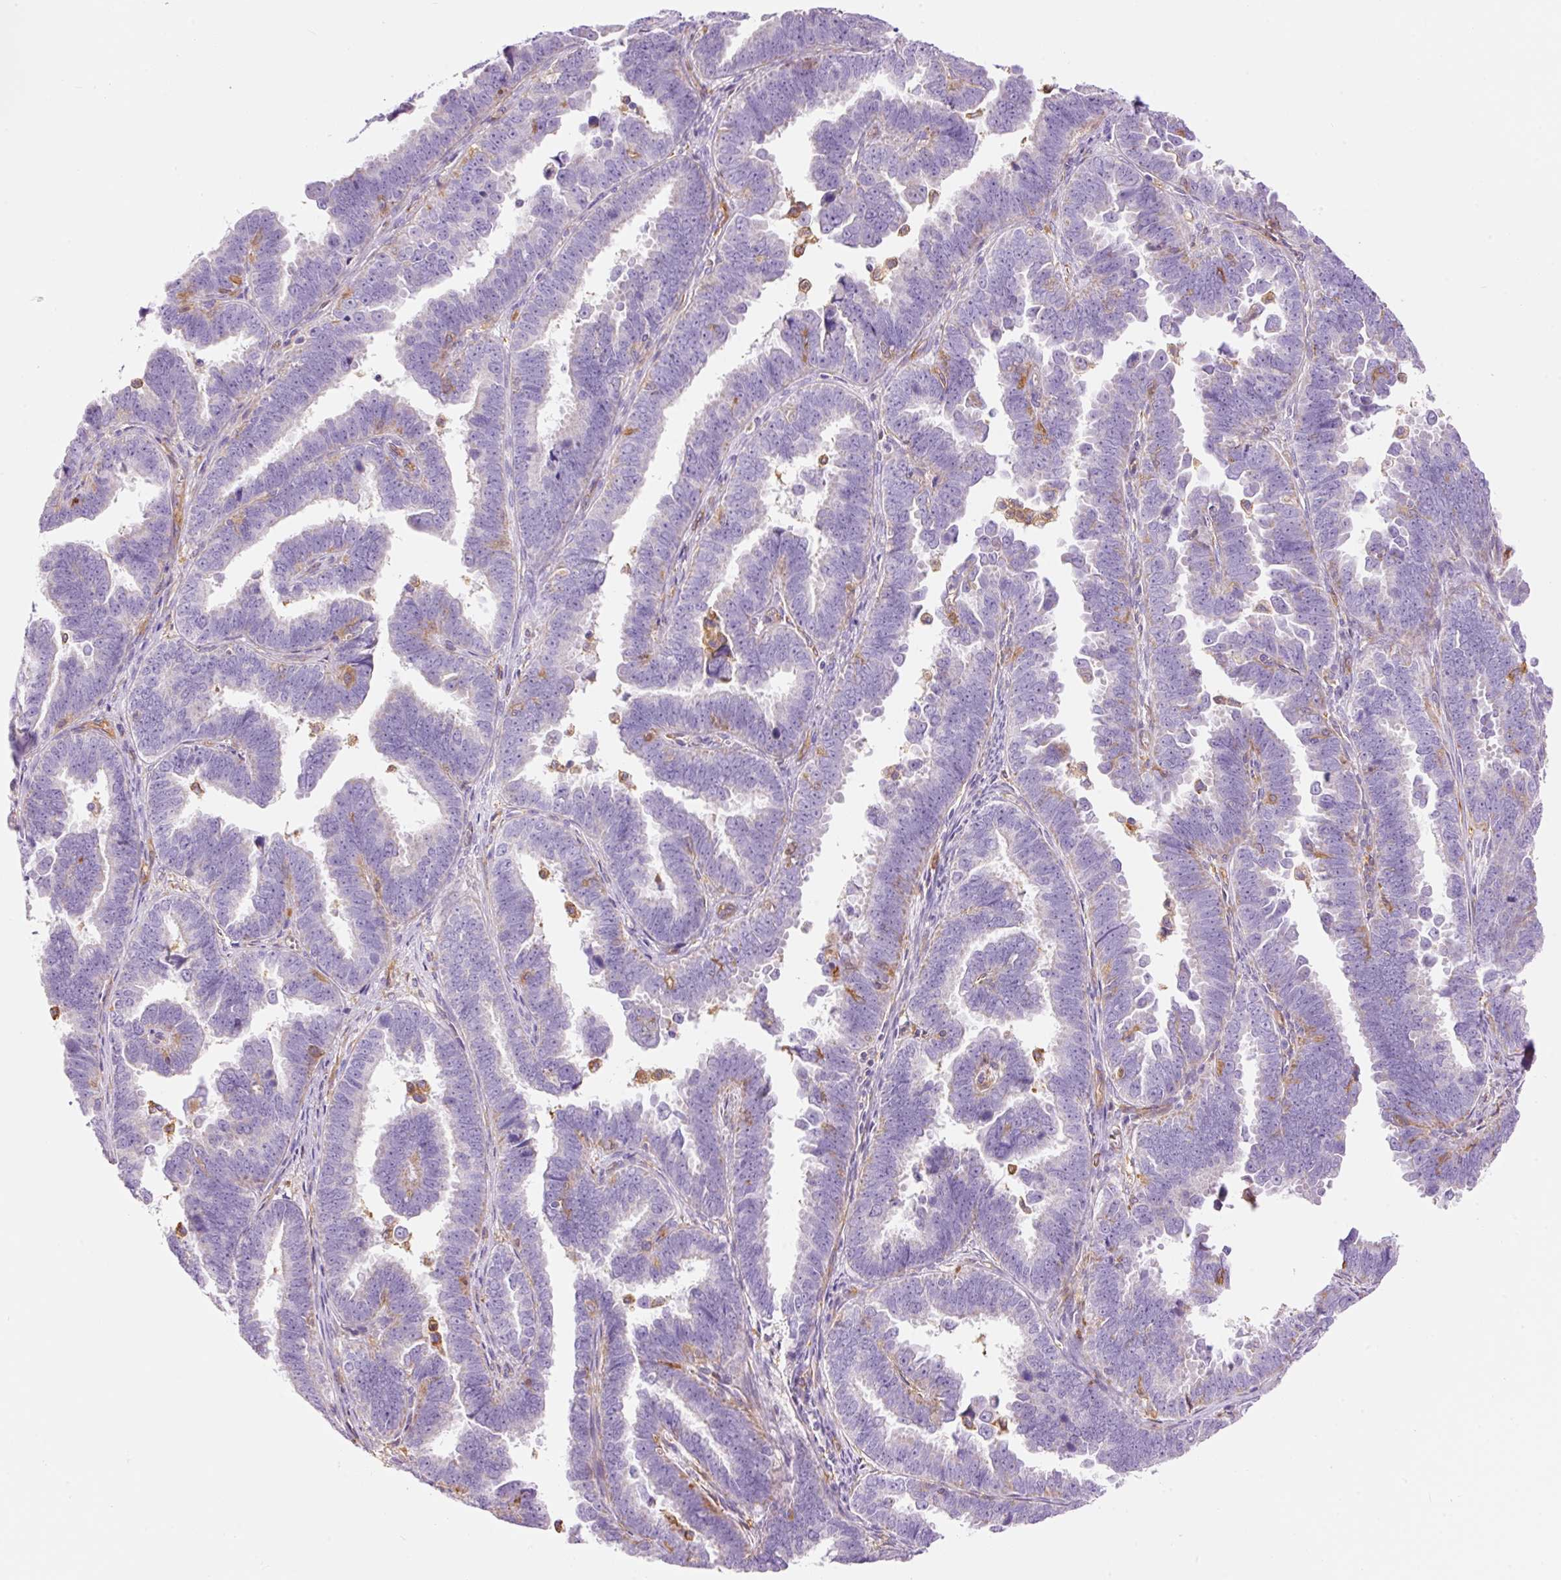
{"staining": {"intensity": "negative", "quantity": "none", "location": "none"}, "tissue": "endometrial cancer", "cell_type": "Tumor cells", "image_type": "cancer", "snomed": [{"axis": "morphology", "description": "Adenocarcinoma, NOS"}, {"axis": "topography", "description": "Endometrium"}], "caption": "DAB (3,3'-diaminobenzidine) immunohistochemical staining of endometrial cancer (adenocarcinoma) demonstrates no significant expression in tumor cells.", "gene": "IL10RB", "patient": {"sex": "female", "age": 75}}